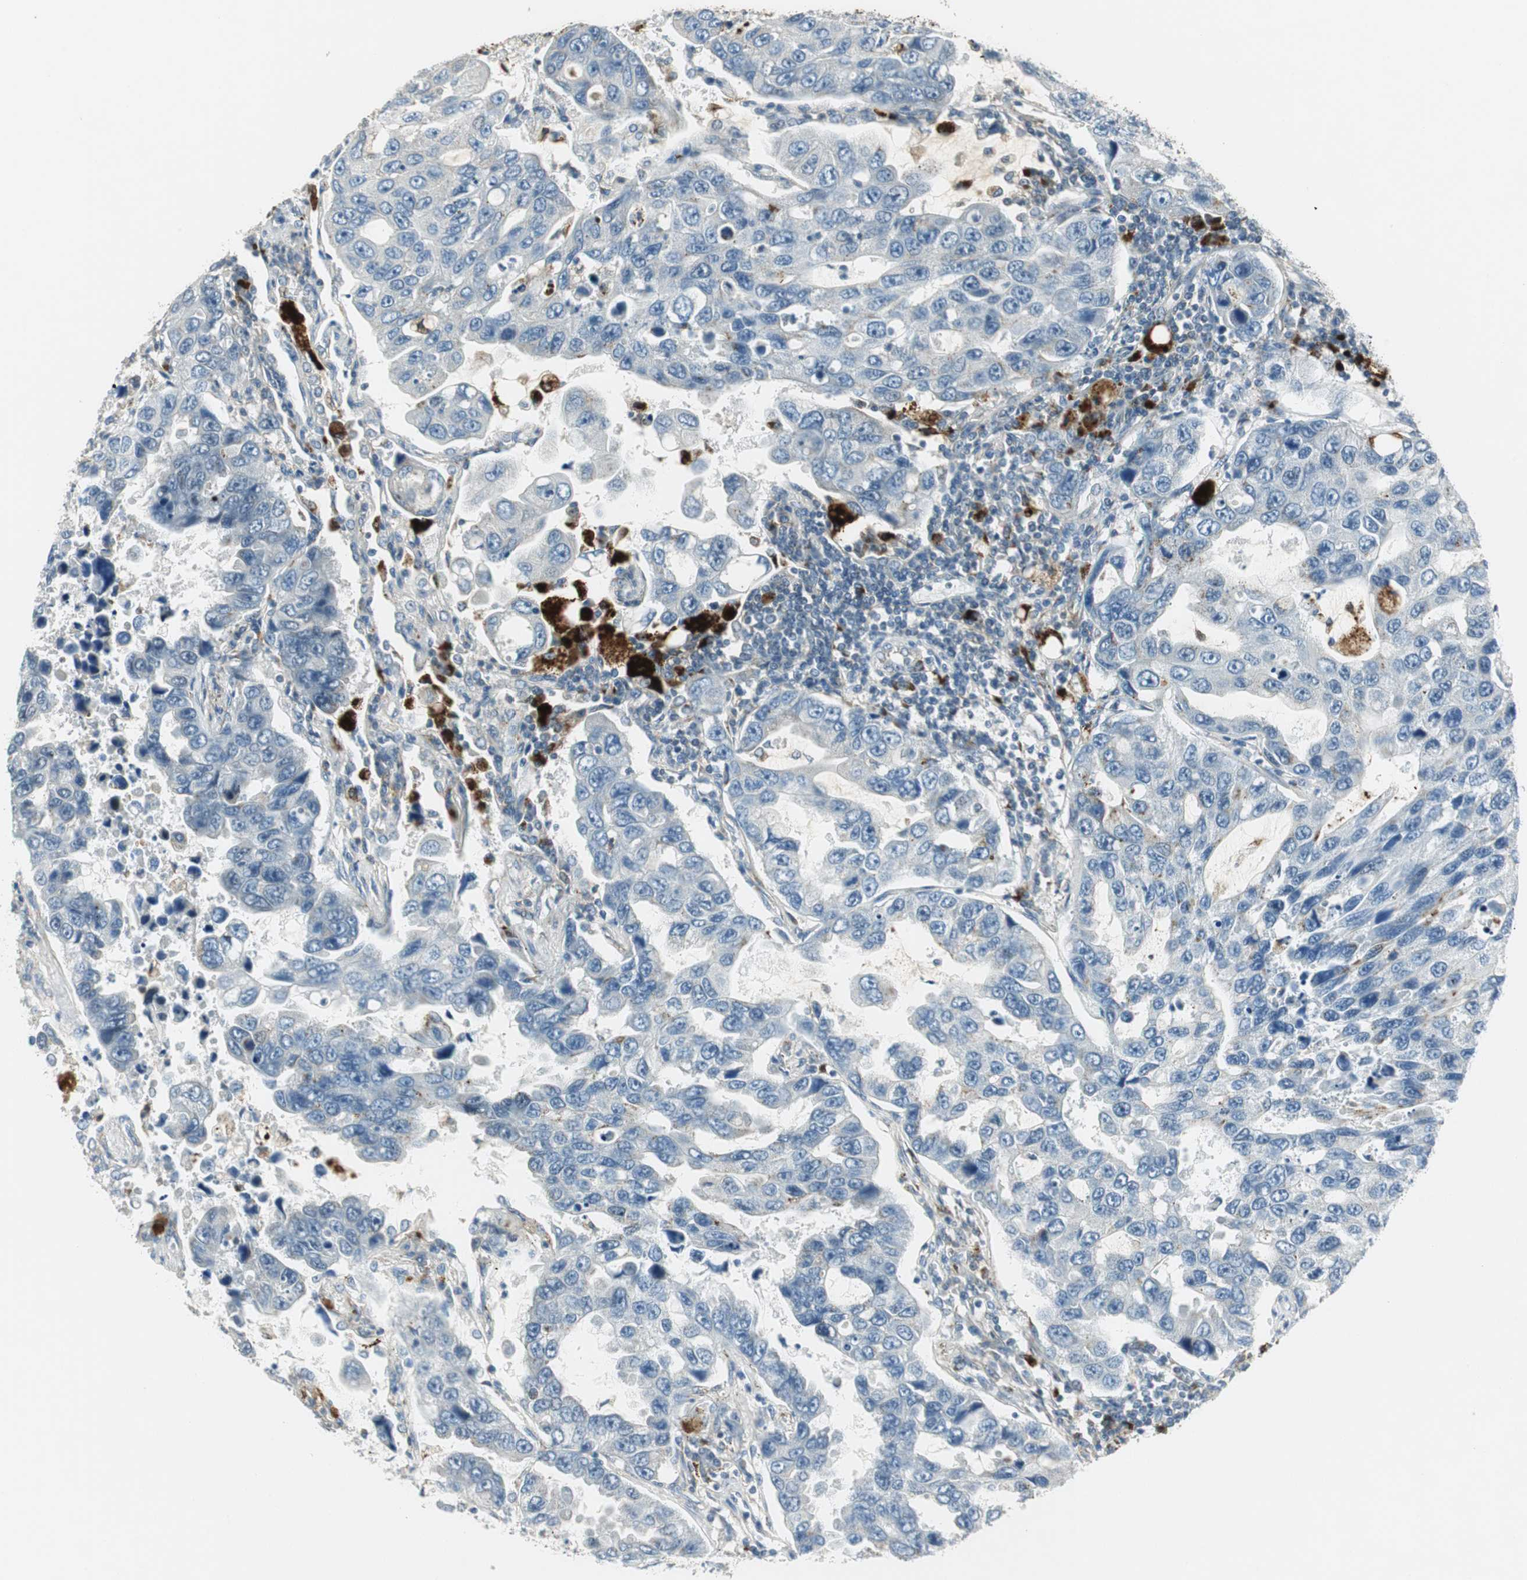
{"staining": {"intensity": "negative", "quantity": "none", "location": "none"}, "tissue": "lung cancer", "cell_type": "Tumor cells", "image_type": "cancer", "snomed": [{"axis": "morphology", "description": "Adenocarcinoma, NOS"}, {"axis": "topography", "description": "Lung"}], "caption": "Immunohistochemistry of lung cancer shows no staining in tumor cells.", "gene": "NCK1", "patient": {"sex": "male", "age": 64}}